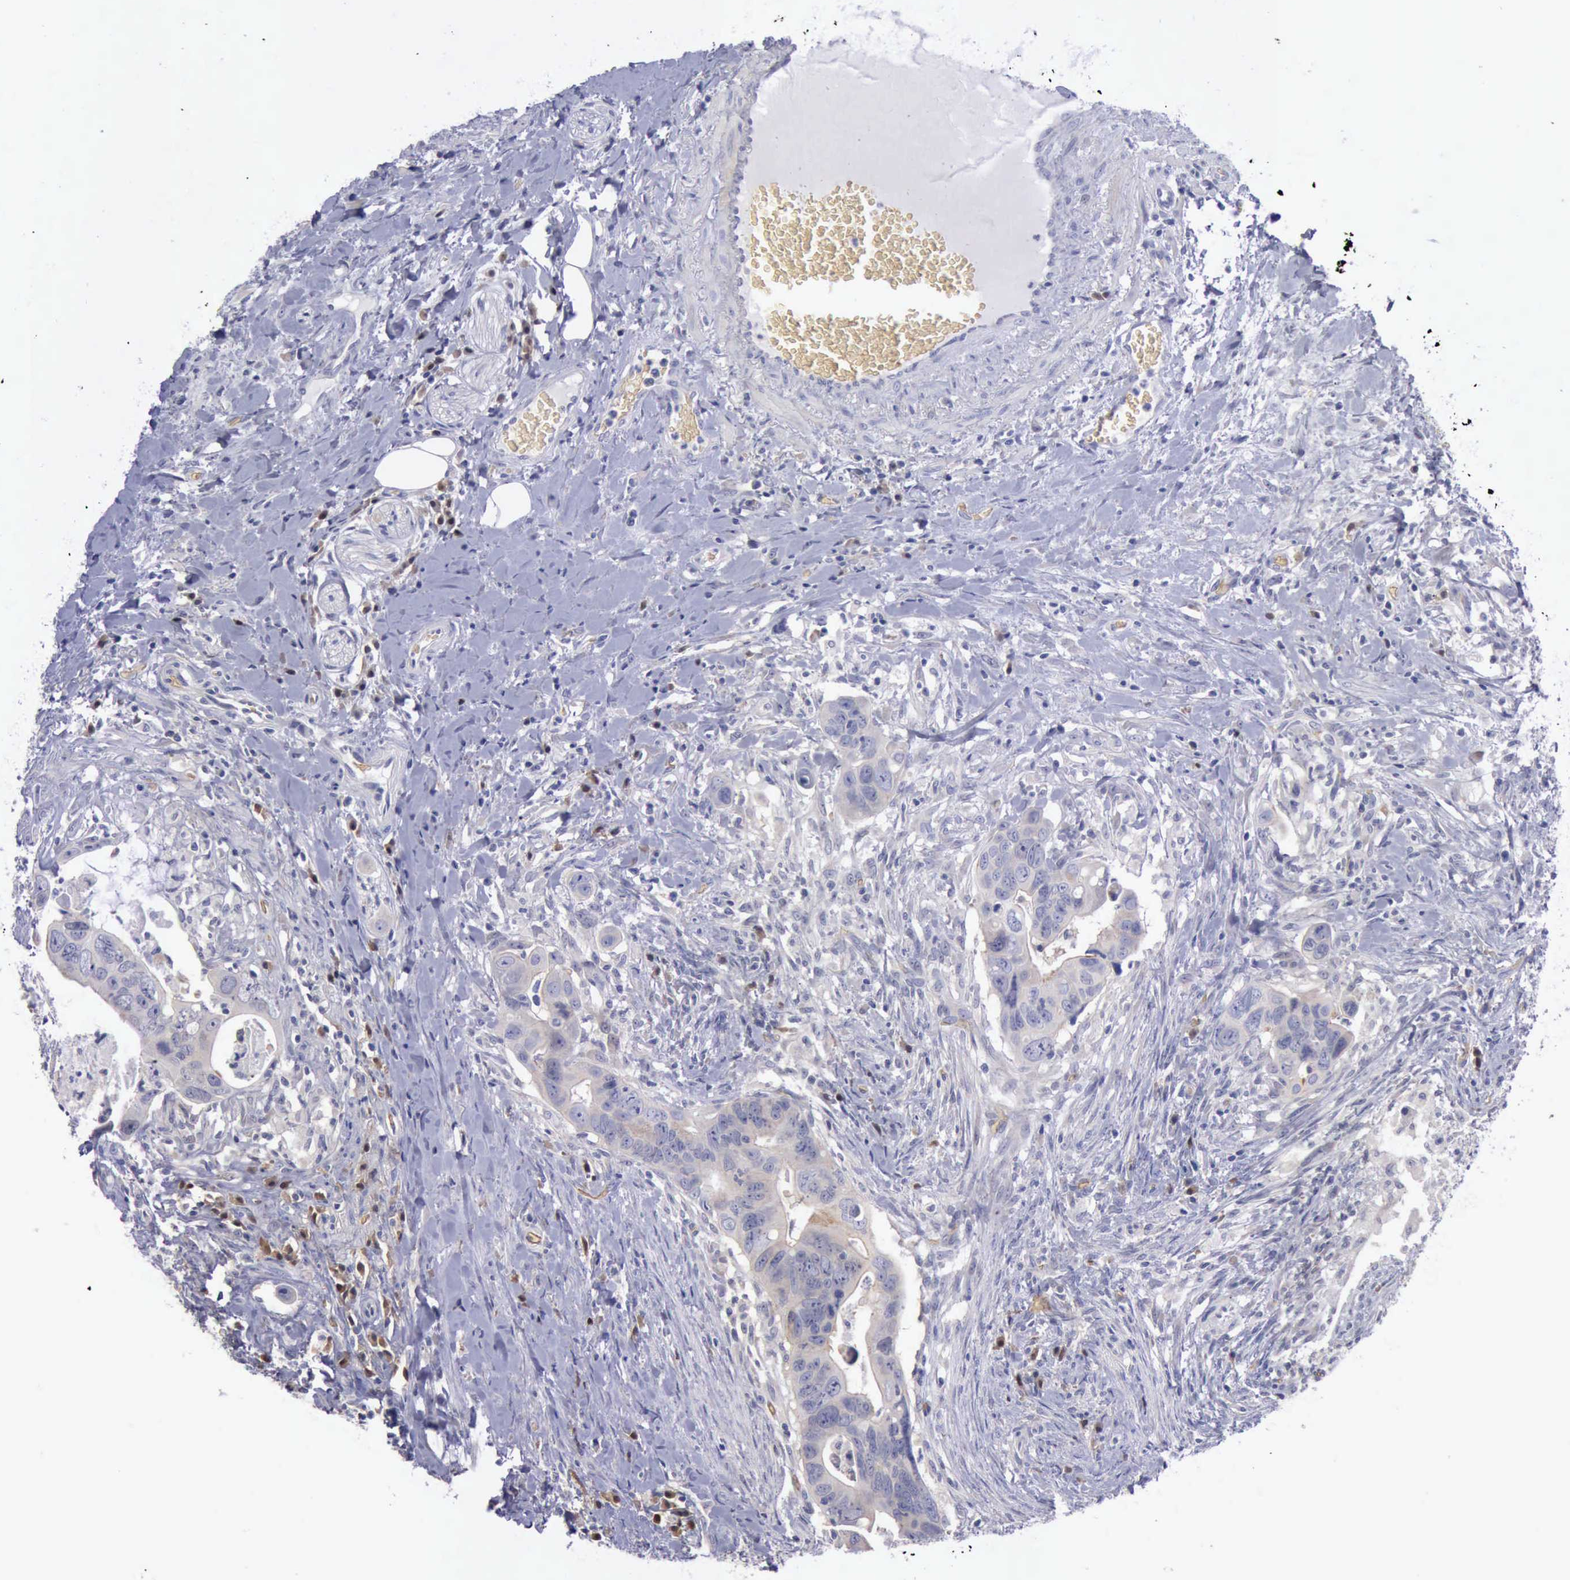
{"staining": {"intensity": "weak", "quantity": "<25%", "location": "cytoplasmic/membranous"}, "tissue": "colorectal cancer", "cell_type": "Tumor cells", "image_type": "cancer", "snomed": [{"axis": "morphology", "description": "Adenocarcinoma, NOS"}, {"axis": "topography", "description": "Rectum"}], "caption": "A photomicrograph of human colorectal adenocarcinoma is negative for staining in tumor cells.", "gene": "CEP128", "patient": {"sex": "male", "age": 53}}